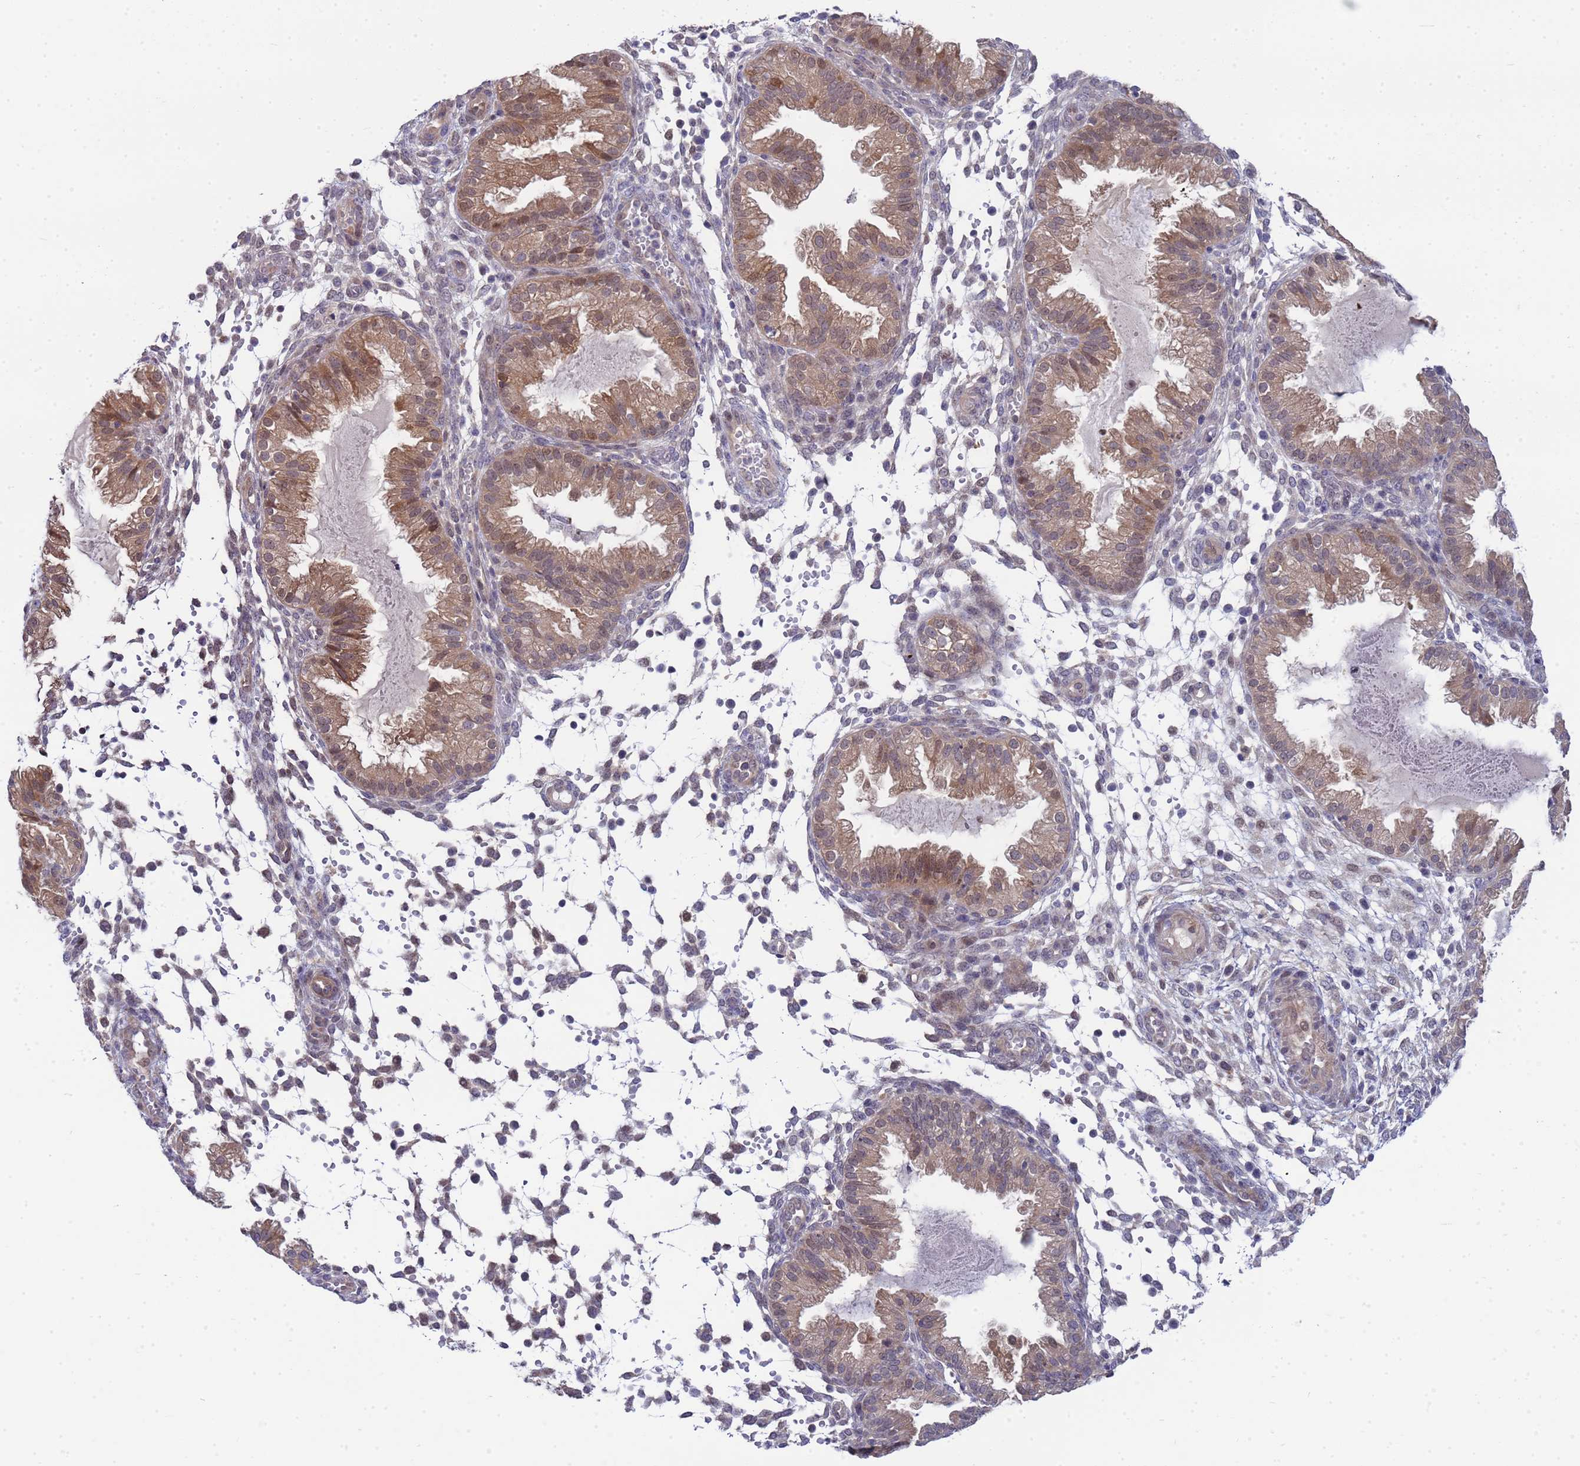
{"staining": {"intensity": "negative", "quantity": "none", "location": "none"}, "tissue": "endometrium", "cell_type": "Cells in endometrial stroma", "image_type": "normal", "snomed": [{"axis": "morphology", "description": "Normal tissue, NOS"}, {"axis": "topography", "description": "Endometrium"}], "caption": "This micrograph is of benign endometrium stained with immunohistochemistry to label a protein in brown with the nuclei are counter-stained blue. There is no positivity in cells in endometrial stroma.", "gene": "ENOSF1", "patient": {"sex": "female", "age": 33}}